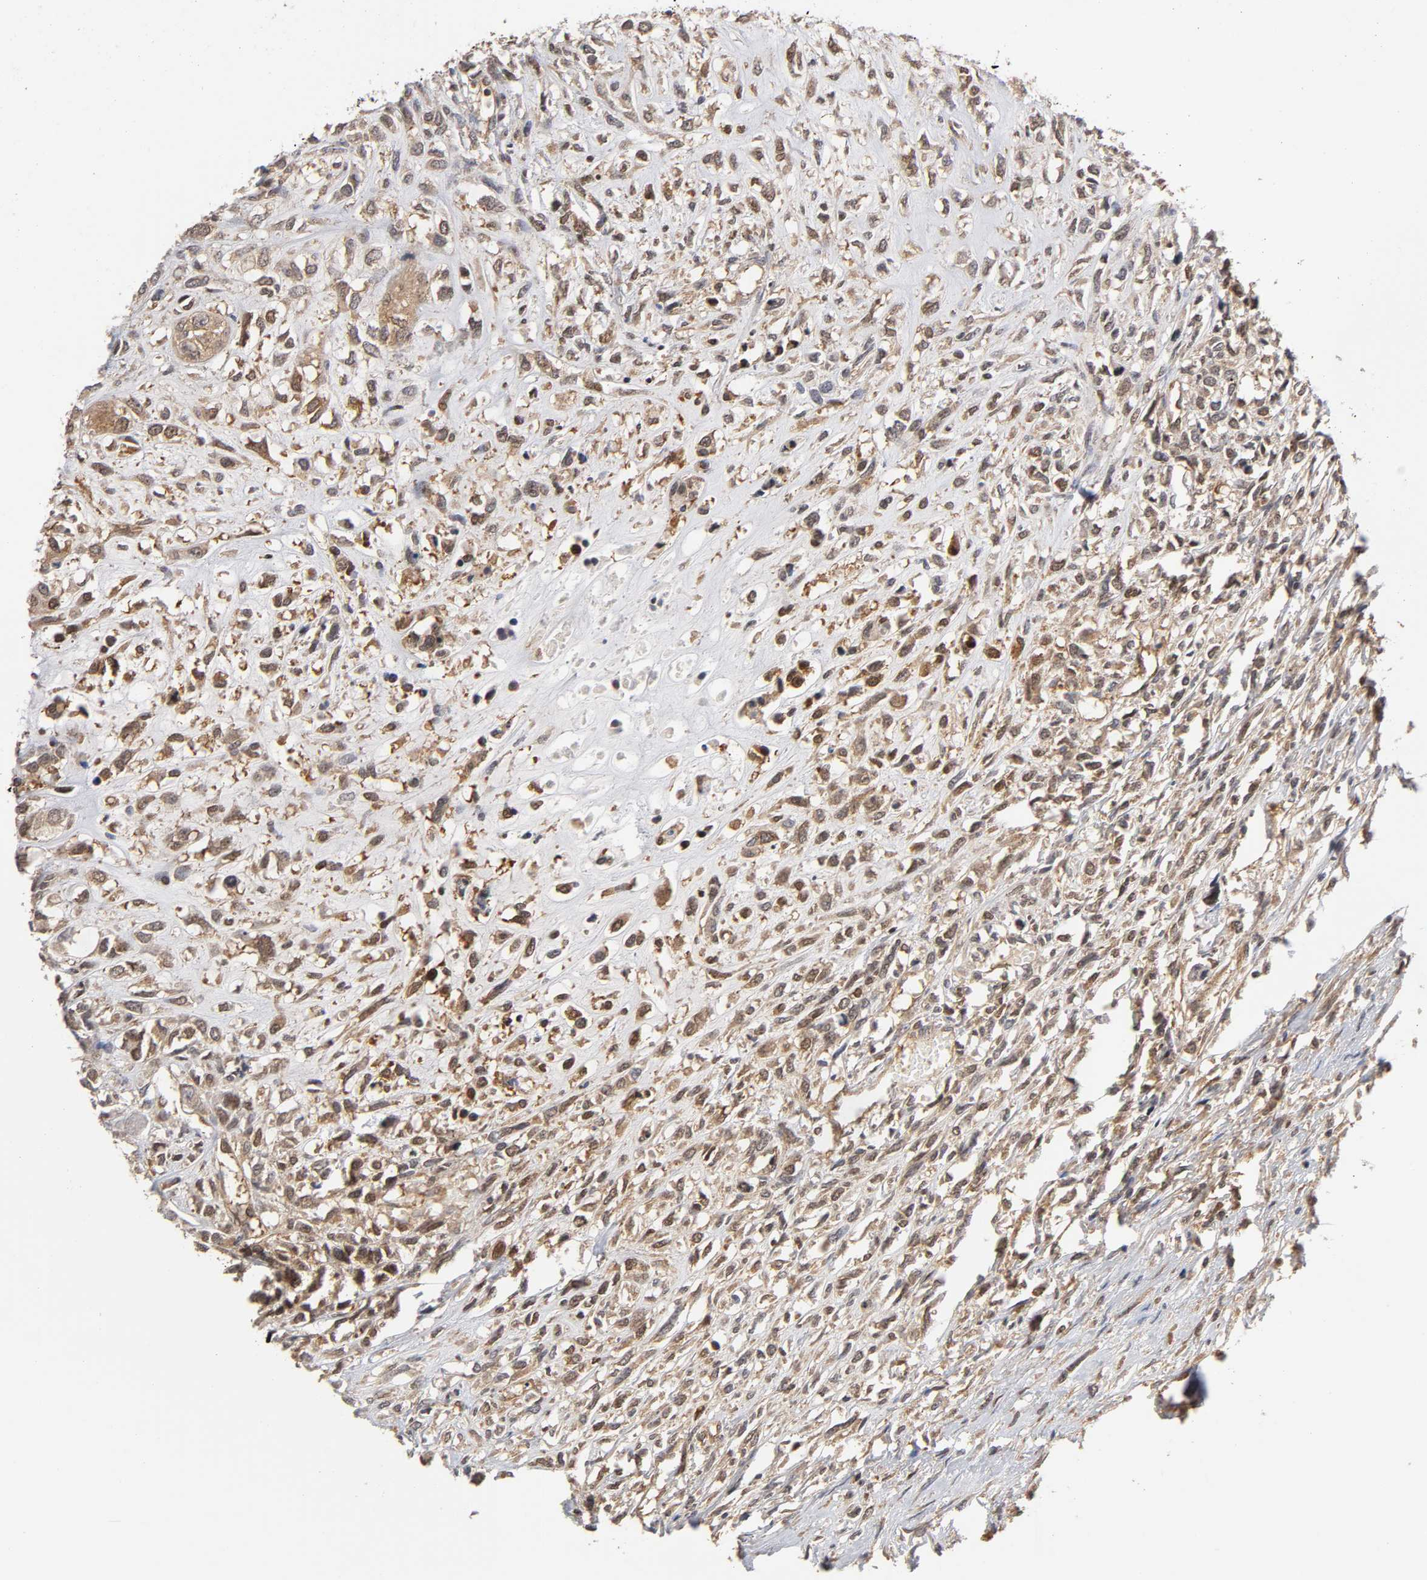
{"staining": {"intensity": "moderate", "quantity": ">75%", "location": "cytoplasmic/membranous"}, "tissue": "head and neck cancer", "cell_type": "Tumor cells", "image_type": "cancer", "snomed": [{"axis": "morphology", "description": "Necrosis, NOS"}, {"axis": "morphology", "description": "Neoplasm, malignant, NOS"}, {"axis": "topography", "description": "Salivary gland"}, {"axis": "topography", "description": "Head-Neck"}], "caption": "Immunohistochemistry staining of head and neck cancer, which exhibits medium levels of moderate cytoplasmic/membranous positivity in about >75% of tumor cells indicating moderate cytoplasmic/membranous protein positivity. The staining was performed using DAB (brown) for protein detection and nuclei were counterstained in hematoxylin (blue).", "gene": "PAFAH1B1", "patient": {"sex": "male", "age": 43}}